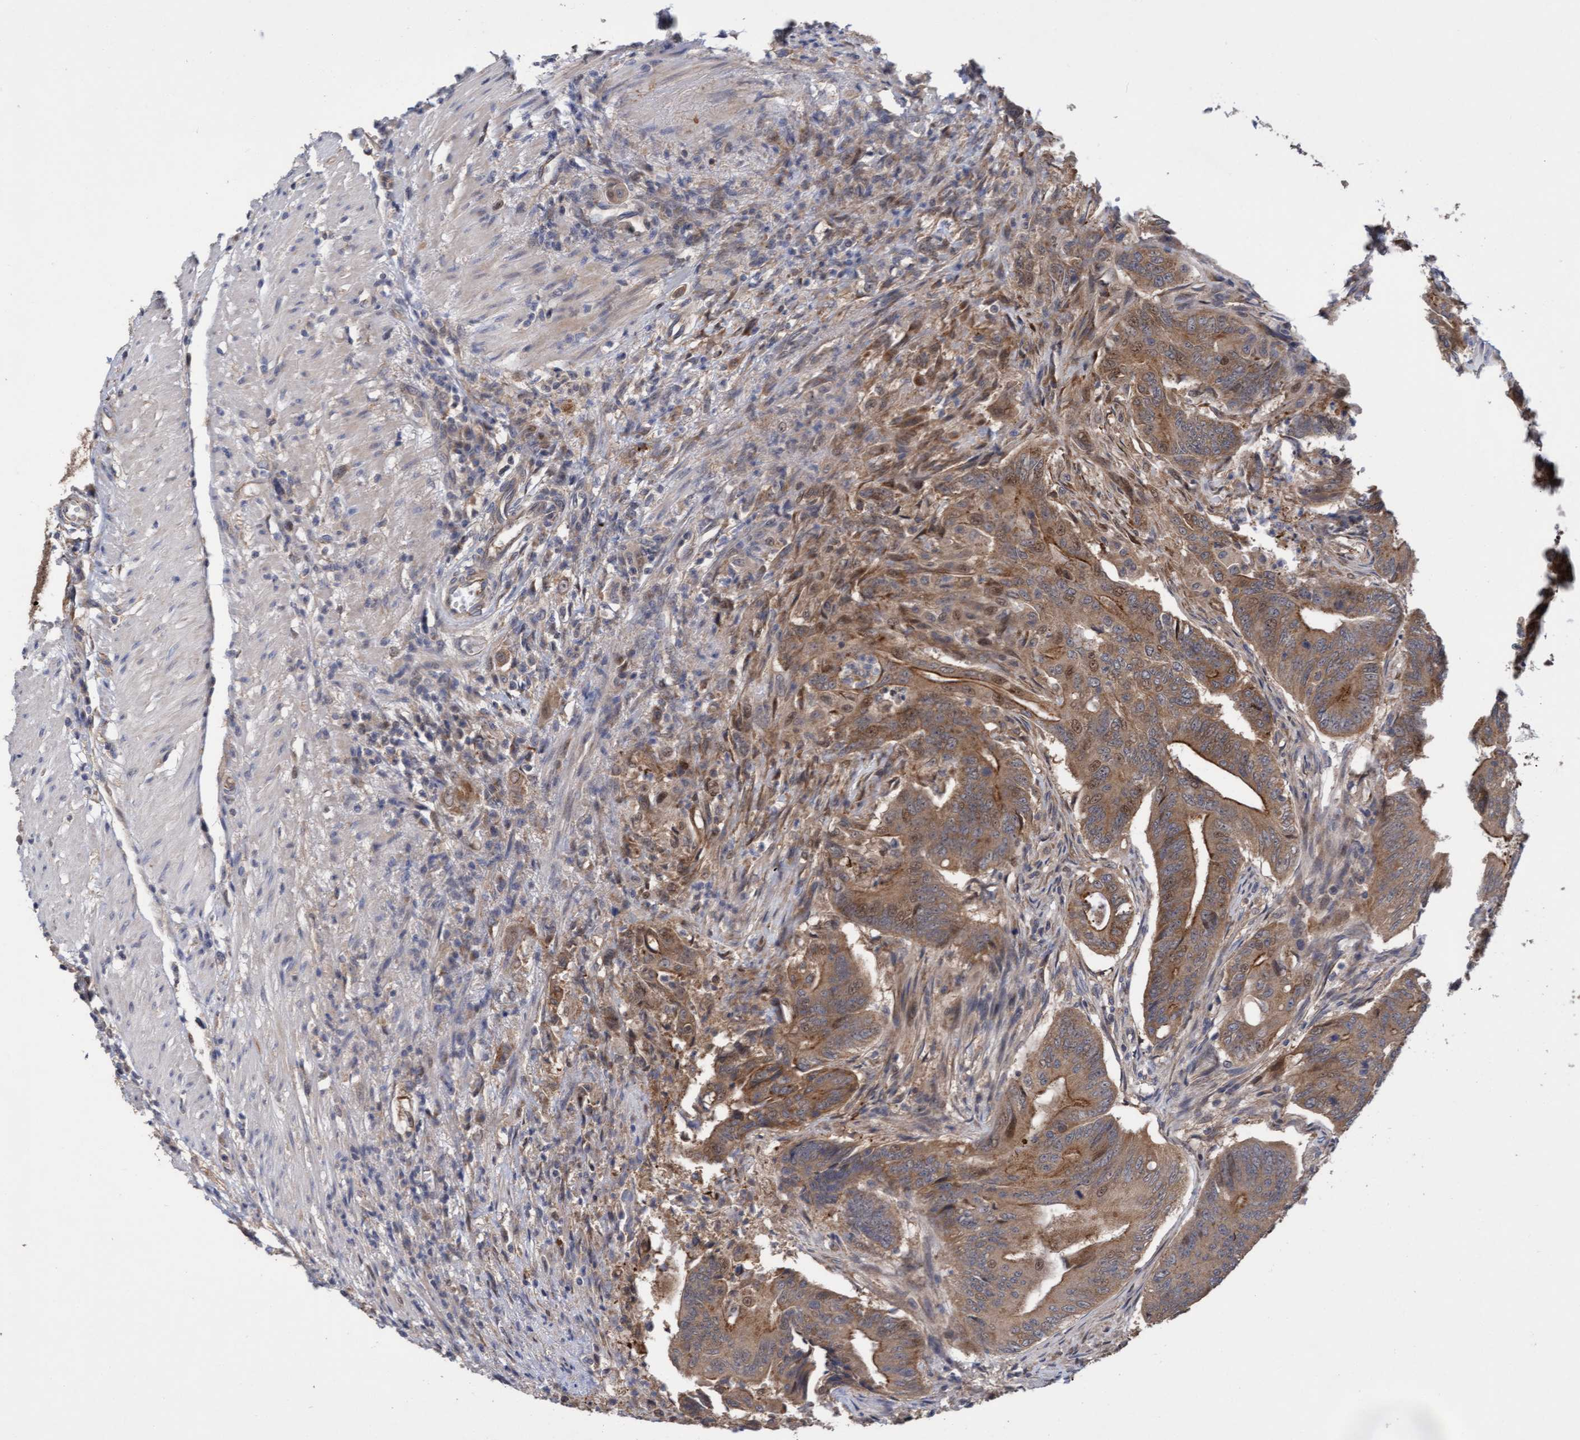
{"staining": {"intensity": "moderate", "quantity": ">75%", "location": "cytoplasmic/membranous"}, "tissue": "colorectal cancer", "cell_type": "Tumor cells", "image_type": "cancer", "snomed": [{"axis": "morphology", "description": "Adenoma, NOS"}, {"axis": "morphology", "description": "Adenocarcinoma, NOS"}, {"axis": "topography", "description": "Colon"}], "caption": "High-magnification brightfield microscopy of adenocarcinoma (colorectal) stained with DAB (3,3'-diaminobenzidine) (brown) and counterstained with hematoxylin (blue). tumor cells exhibit moderate cytoplasmic/membranous positivity is appreciated in about>75% of cells. (DAB IHC with brightfield microscopy, high magnification).", "gene": "ITFG1", "patient": {"sex": "male", "age": 79}}